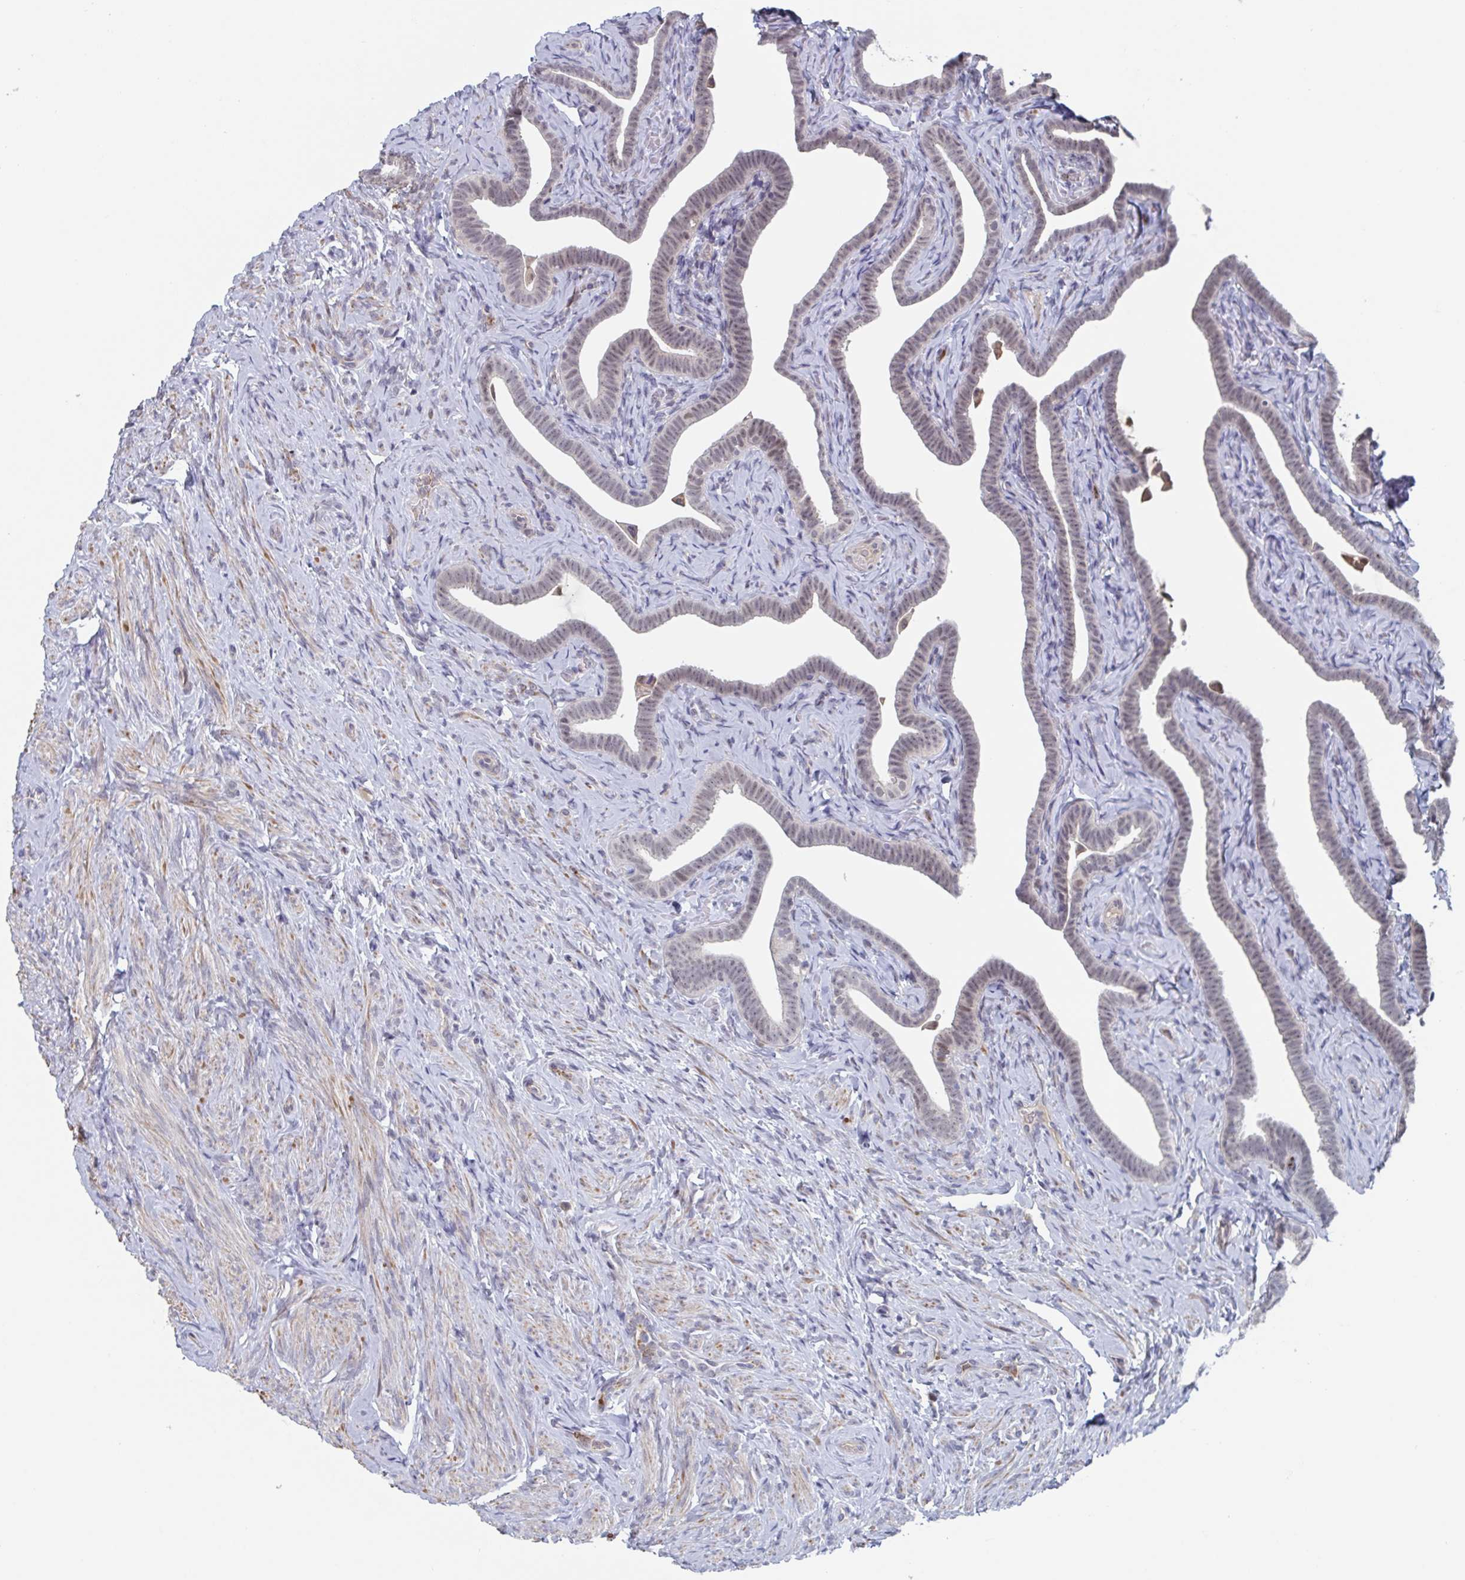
{"staining": {"intensity": "moderate", "quantity": "<25%", "location": "nuclear"}, "tissue": "fallopian tube", "cell_type": "Glandular cells", "image_type": "normal", "snomed": [{"axis": "morphology", "description": "Normal tissue, NOS"}, {"axis": "topography", "description": "Fallopian tube"}], "caption": "The immunohistochemical stain highlights moderate nuclear expression in glandular cells of unremarkable fallopian tube.", "gene": "RNF212", "patient": {"sex": "female", "age": 69}}